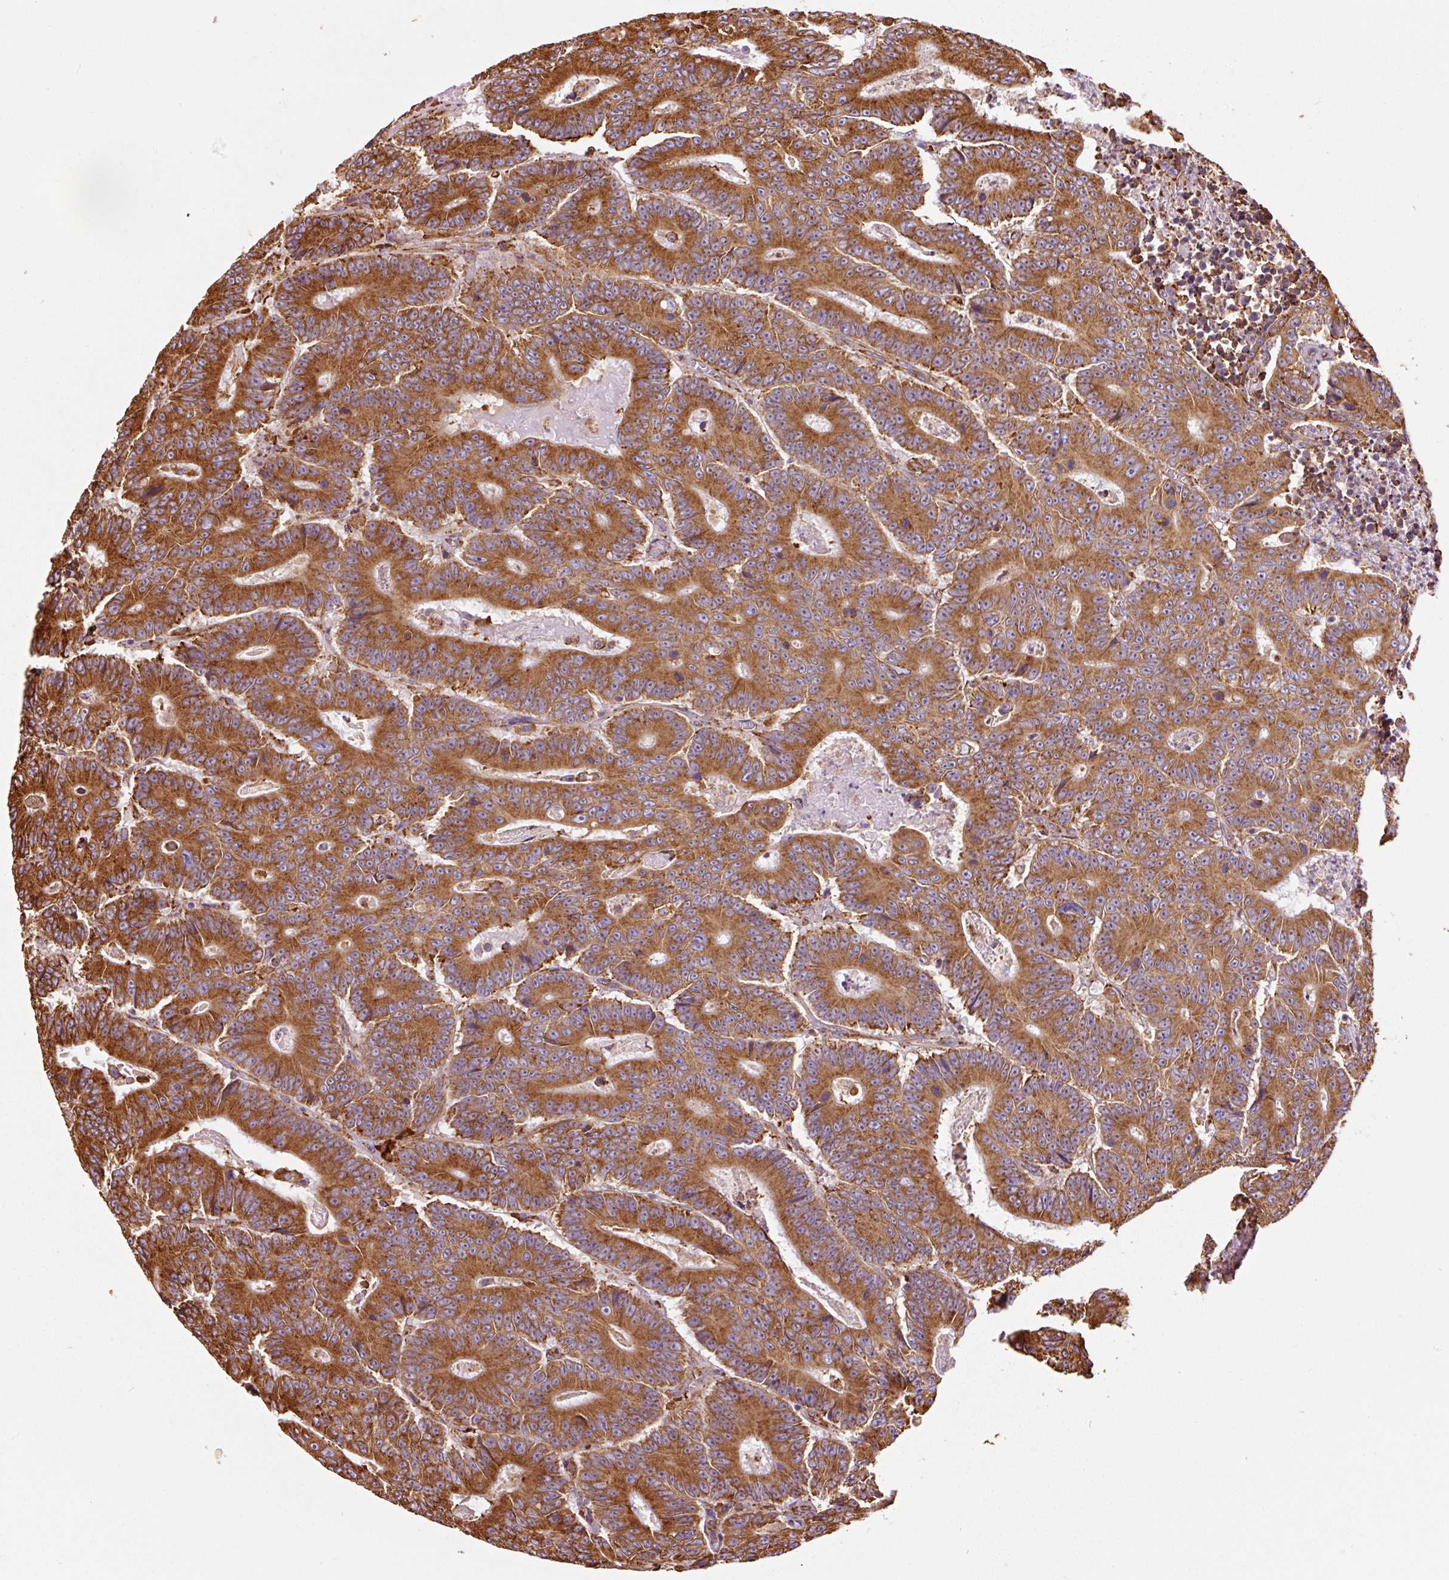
{"staining": {"intensity": "strong", "quantity": ">75%", "location": "cytoplasmic/membranous"}, "tissue": "colorectal cancer", "cell_type": "Tumor cells", "image_type": "cancer", "snomed": [{"axis": "morphology", "description": "Adenocarcinoma, NOS"}, {"axis": "topography", "description": "Colon"}], "caption": "Tumor cells show strong cytoplasmic/membranous positivity in about >75% of cells in adenocarcinoma (colorectal). (DAB (3,3'-diaminobenzidine) = brown stain, brightfield microscopy at high magnification).", "gene": "KLC1", "patient": {"sex": "male", "age": 83}}